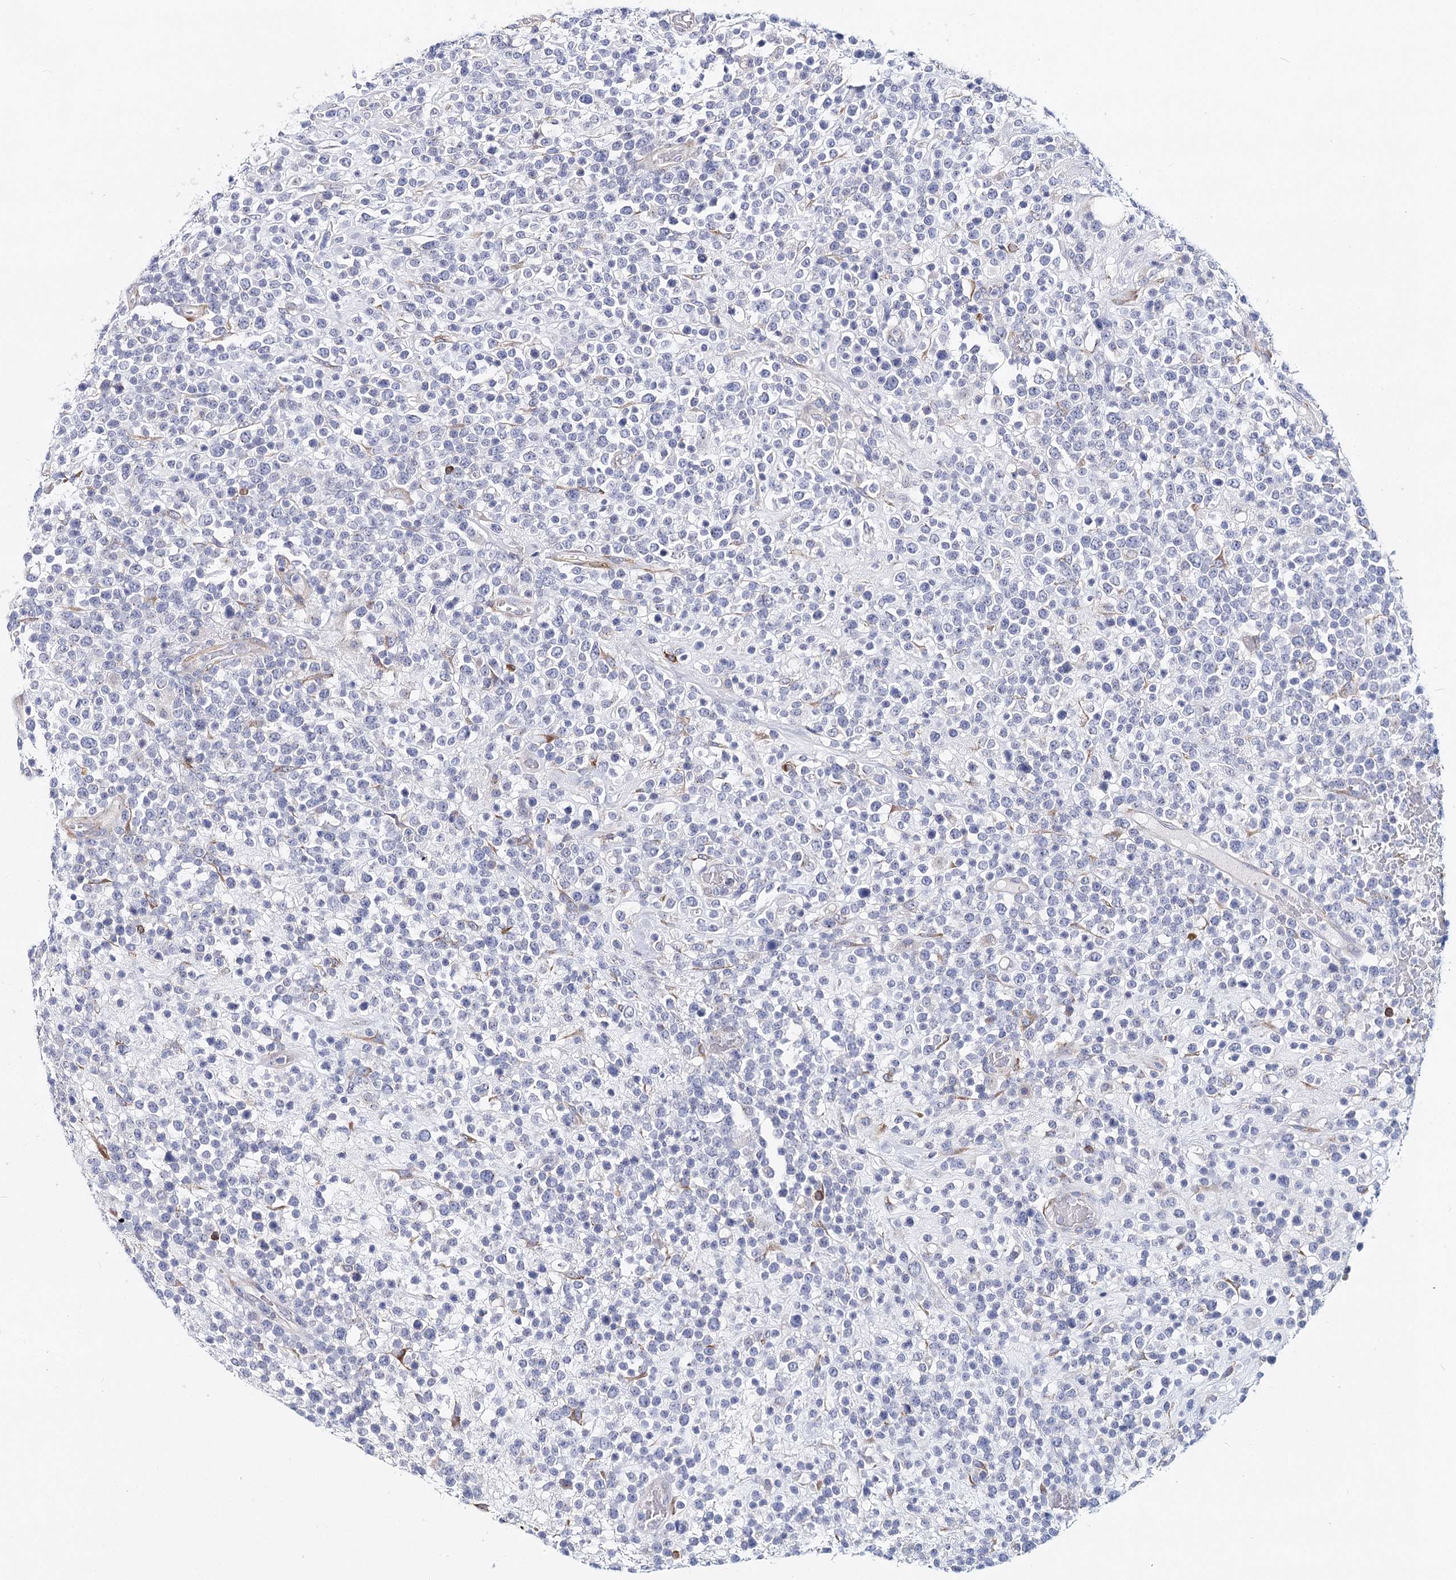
{"staining": {"intensity": "negative", "quantity": "none", "location": "none"}, "tissue": "lymphoma", "cell_type": "Tumor cells", "image_type": "cancer", "snomed": [{"axis": "morphology", "description": "Malignant lymphoma, non-Hodgkin's type, High grade"}, {"axis": "topography", "description": "Colon"}], "caption": "This is an immunohistochemistry photomicrograph of lymphoma. There is no positivity in tumor cells.", "gene": "TEX12", "patient": {"sex": "female", "age": 53}}